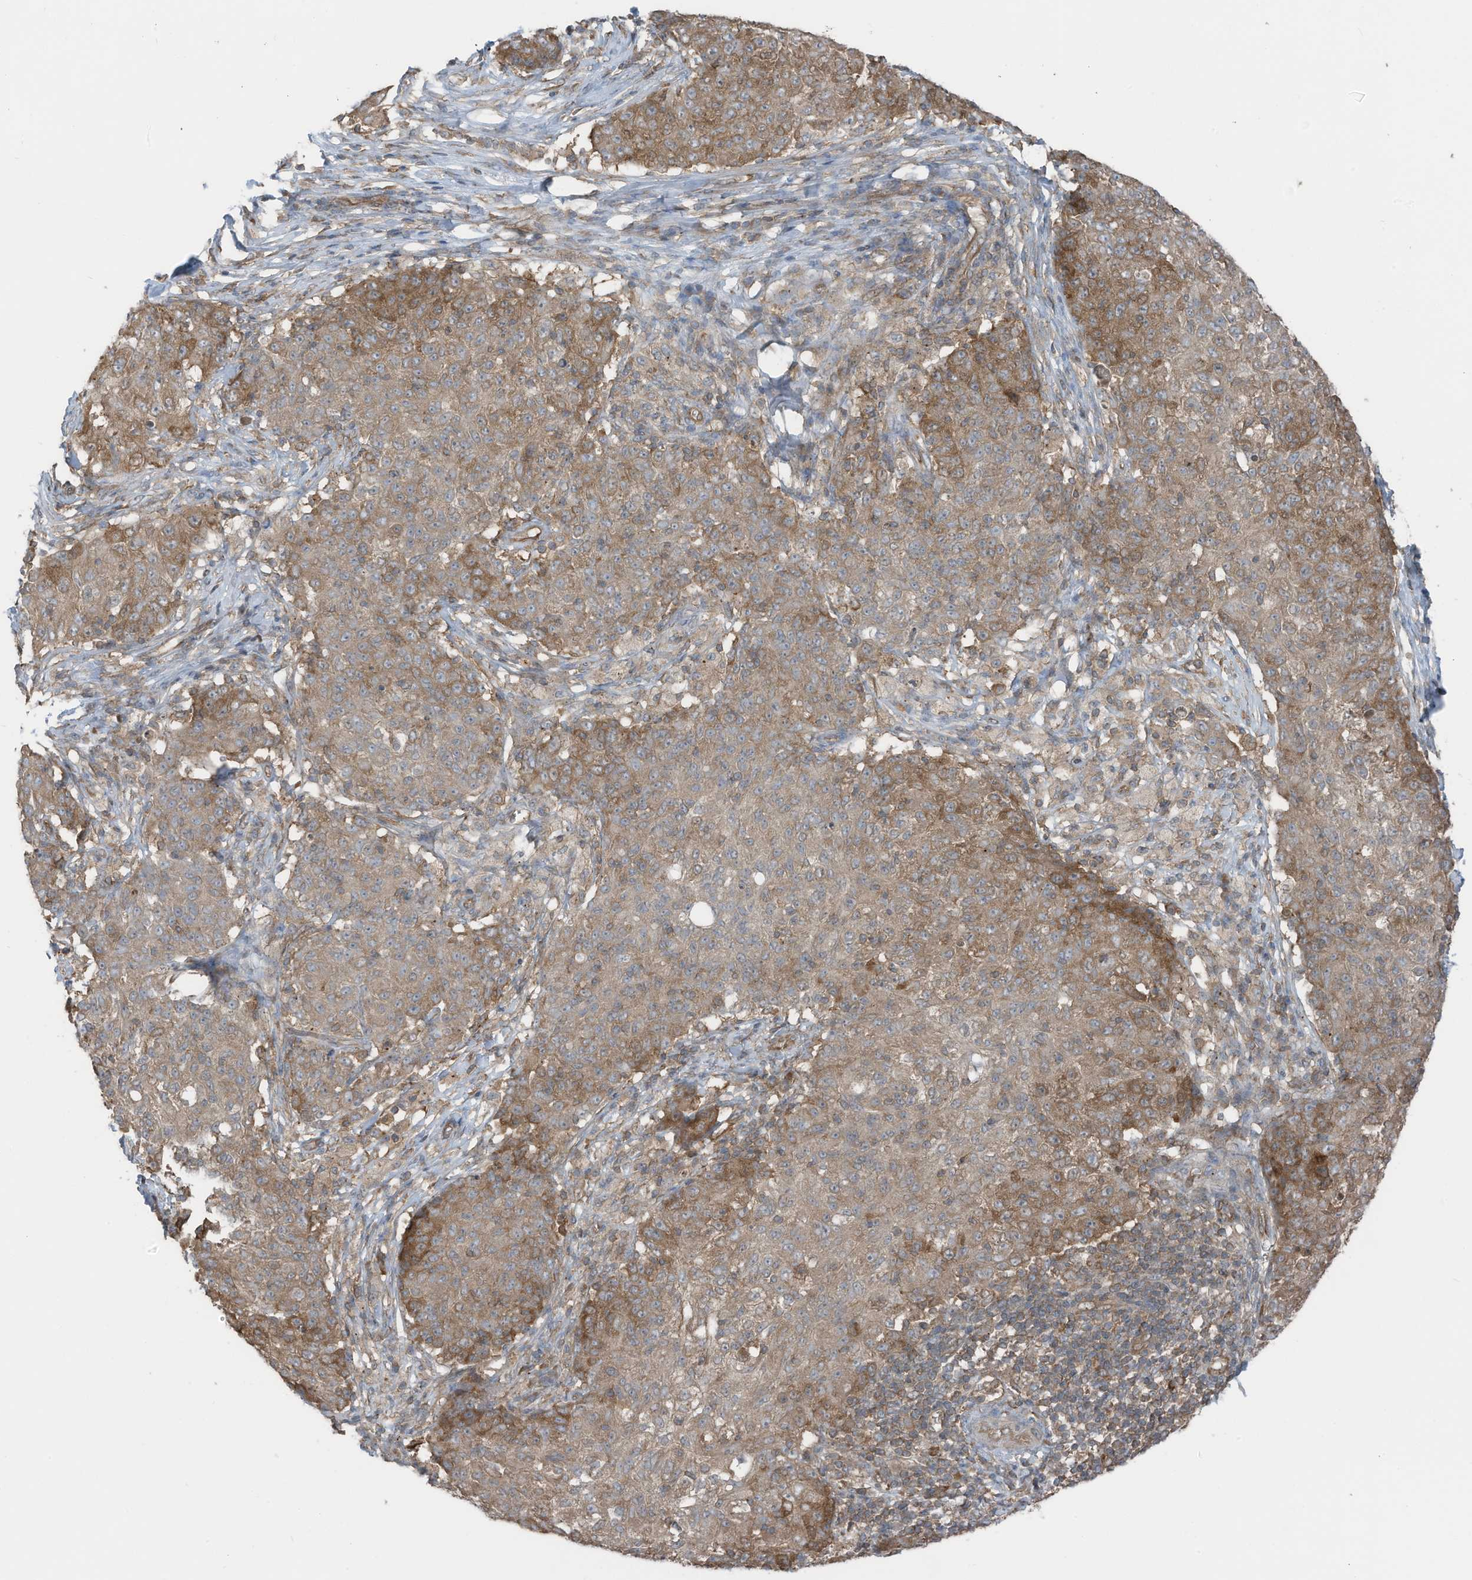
{"staining": {"intensity": "moderate", "quantity": ">75%", "location": "cytoplasmic/membranous"}, "tissue": "ovarian cancer", "cell_type": "Tumor cells", "image_type": "cancer", "snomed": [{"axis": "morphology", "description": "Carcinoma, endometroid"}, {"axis": "topography", "description": "Ovary"}], "caption": "Tumor cells reveal medium levels of moderate cytoplasmic/membranous positivity in approximately >75% of cells in endometroid carcinoma (ovarian).", "gene": "TXNDC9", "patient": {"sex": "female", "age": 42}}